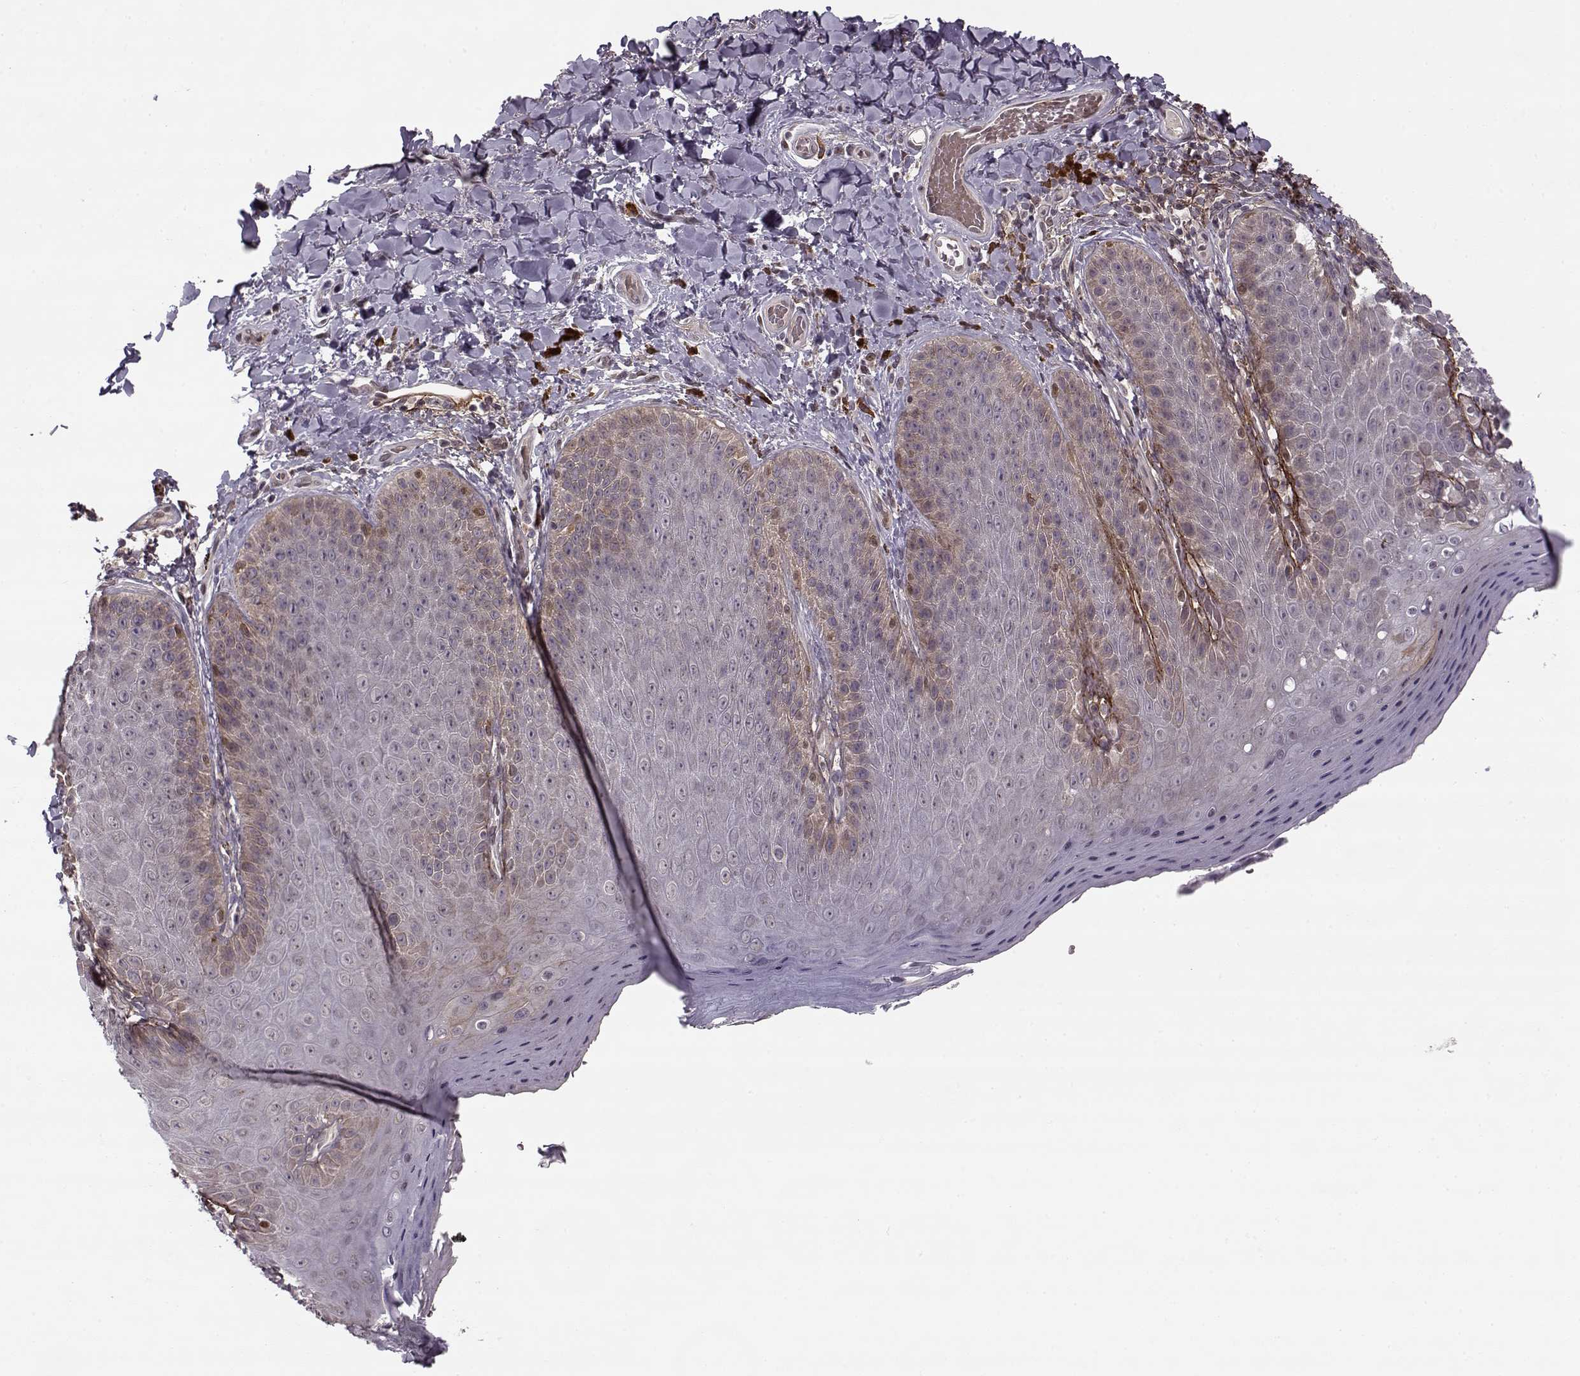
{"staining": {"intensity": "weak", "quantity": "<25%", "location": "cytoplasmic/membranous"}, "tissue": "skin", "cell_type": "Epidermal cells", "image_type": "normal", "snomed": [{"axis": "morphology", "description": "Normal tissue, NOS"}, {"axis": "topography", "description": "Anal"}], "caption": "Skin stained for a protein using immunohistochemistry (IHC) exhibits no staining epidermal cells.", "gene": "DENND4B", "patient": {"sex": "male", "age": 53}}